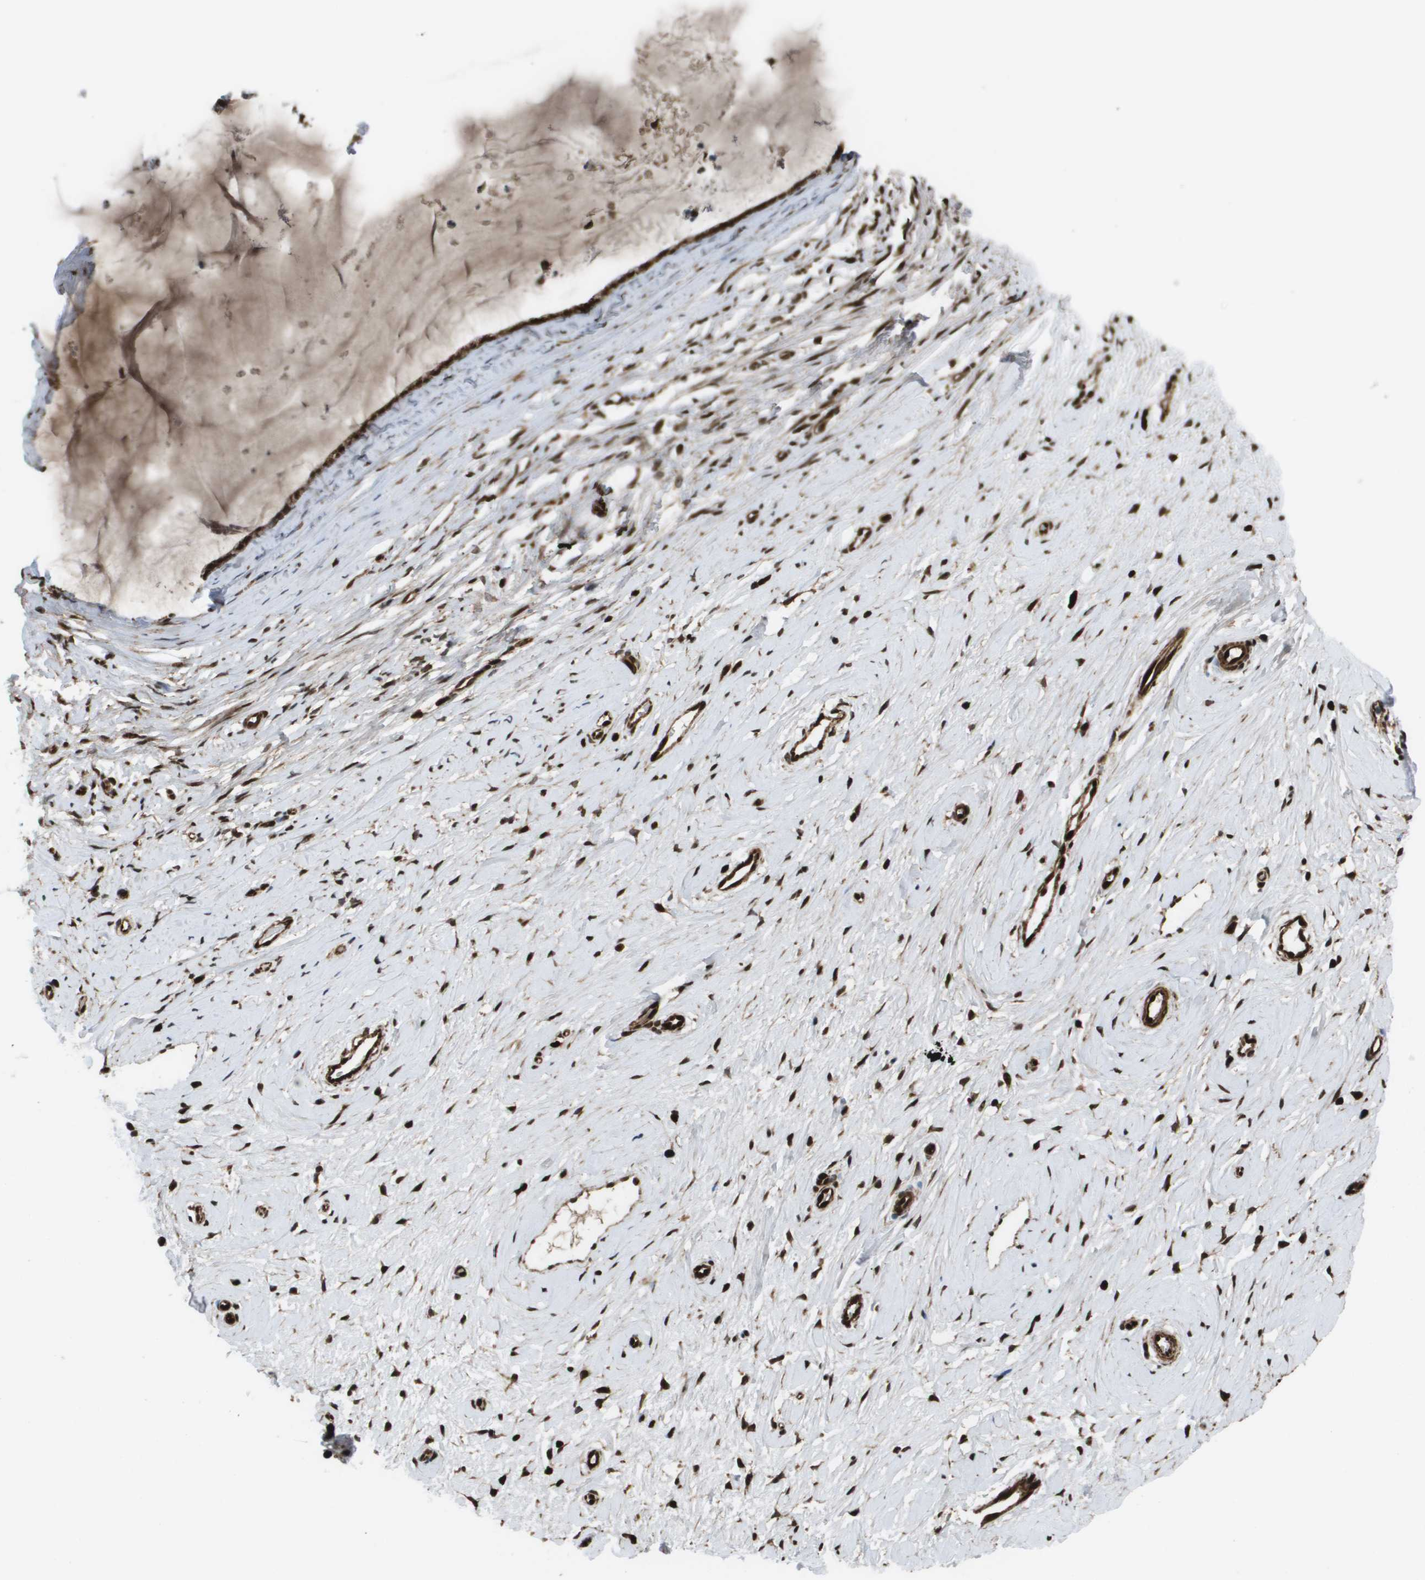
{"staining": {"intensity": "moderate", "quantity": ">75%", "location": "cytoplasmic/membranous,nuclear"}, "tissue": "cervix", "cell_type": "Glandular cells", "image_type": "normal", "snomed": [{"axis": "morphology", "description": "Normal tissue, NOS"}, {"axis": "topography", "description": "Cervix"}], "caption": "This histopathology image displays unremarkable cervix stained with immunohistochemistry (IHC) to label a protein in brown. The cytoplasmic/membranous,nuclear of glandular cells show moderate positivity for the protein. Nuclei are counter-stained blue.", "gene": "AXIN2", "patient": {"sex": "female", "age": 39}}